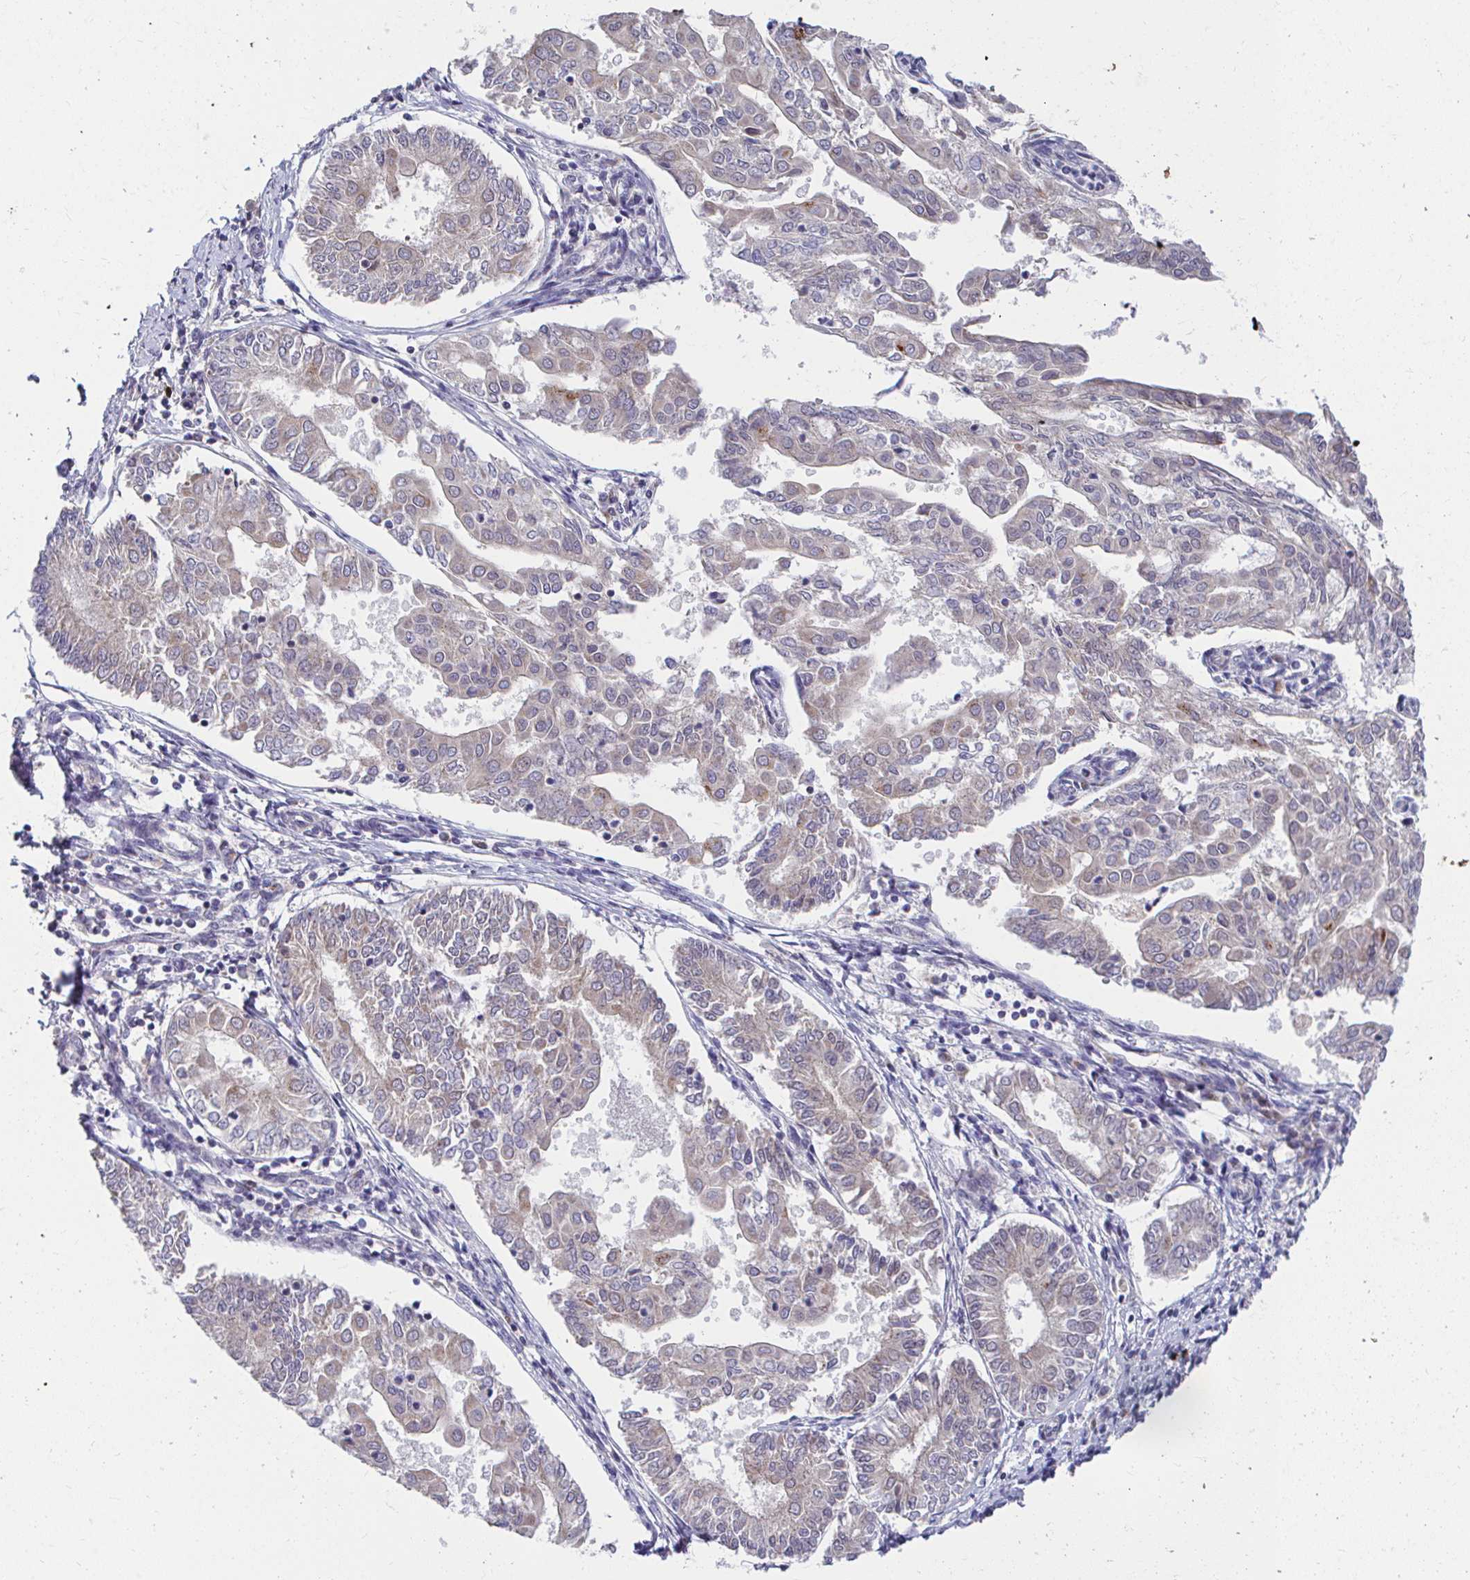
{"staining": {"intensity": "weak", "quantity": "<25%", "location": "cytoplasmic/membranous"}, "tissue": "endometrial cancer", "cell_type": "Tumor cells", "image_type": "cancer", "snomed": [{"axis": "morphology", "description": "Adenocarcinoma, NOS"}, {"axis": "topography", "description": "Endometrium"}], "caption": "The image reveals no staining of tumor cells in endometrial adenocarcinoma.", "gene": "PEX3", "patient": {"sex": "female", "age": 68}}